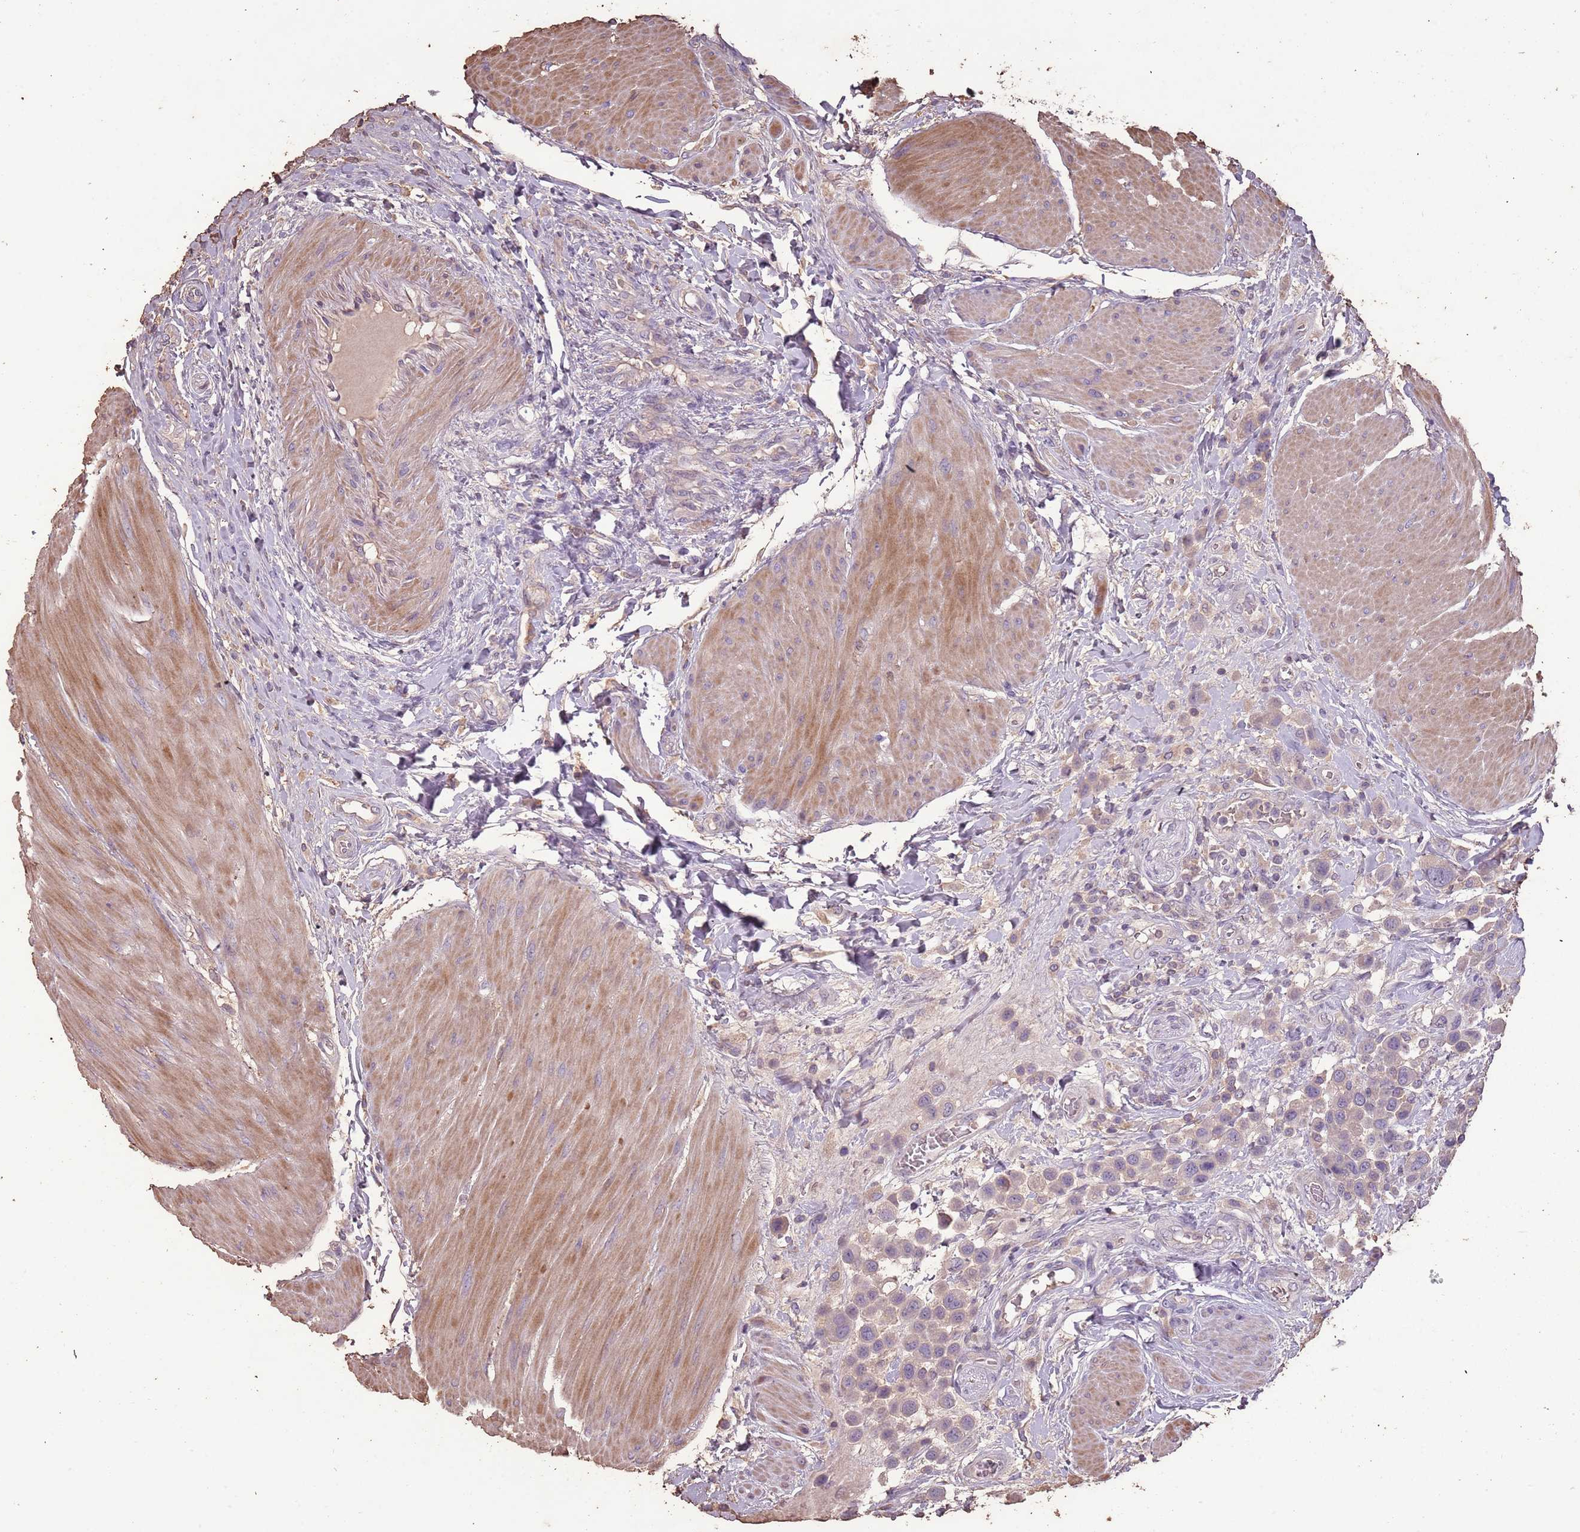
{"staining": {"intensity": "negative", "quantity": "none", "location": "none"}, "tissue": "urothelial cancer", "cell_type": "Tumor cells", "image_type": "cancer", "snomed": [{"axis": "morphology", "description": "Urothelial carcinoma, High grade"}, {"axis": "topography", "description": "Urinary bladder"}], "caption": "Tumor cells show no significant staining in urothelial cancer.", "gene": "FECH", "patient": {"sex": "male", "age": 50}}